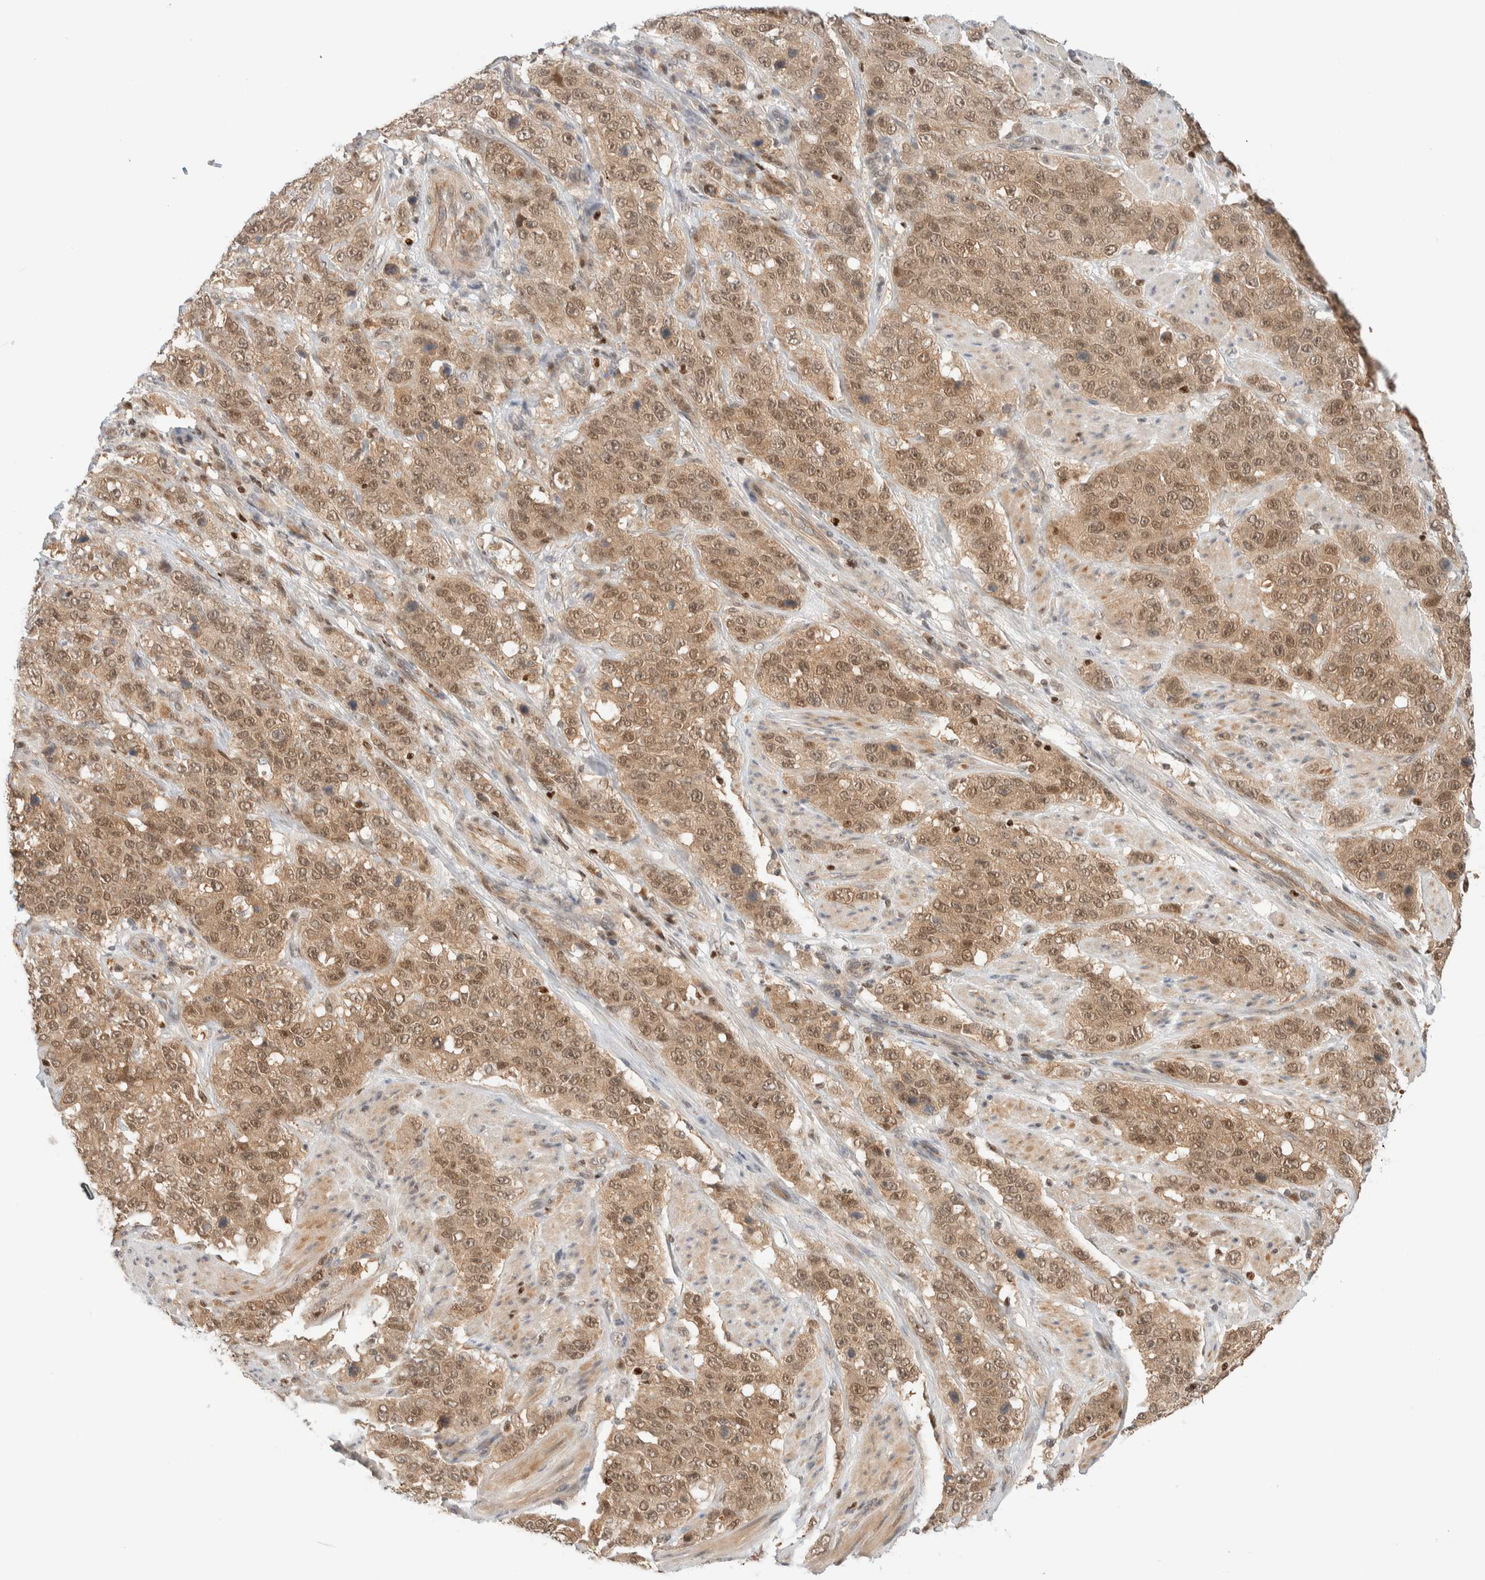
{"staining": {"intensity": "moderate", "quantity": ">75%", "location": "cytoplasmic/membranous,nuclear"}, "tissue": "stomach cancer", "cell_type": "Tumor cells", "image_type": "cancer", "snomed": [{"axis": "morphology", "description": "Adenocarcinoma, NOS"}, {"axis": "topography", "description": "Stomach"}], "caption": "The image reveals a brown stain indicating the presence of a protein in the cytoplasmic/membranous and nuclear of tumor cells in stomach cancer (adenocarcinoma).", "gene": "C8orf76", "patient": {"sex": "male", "age": 48}}